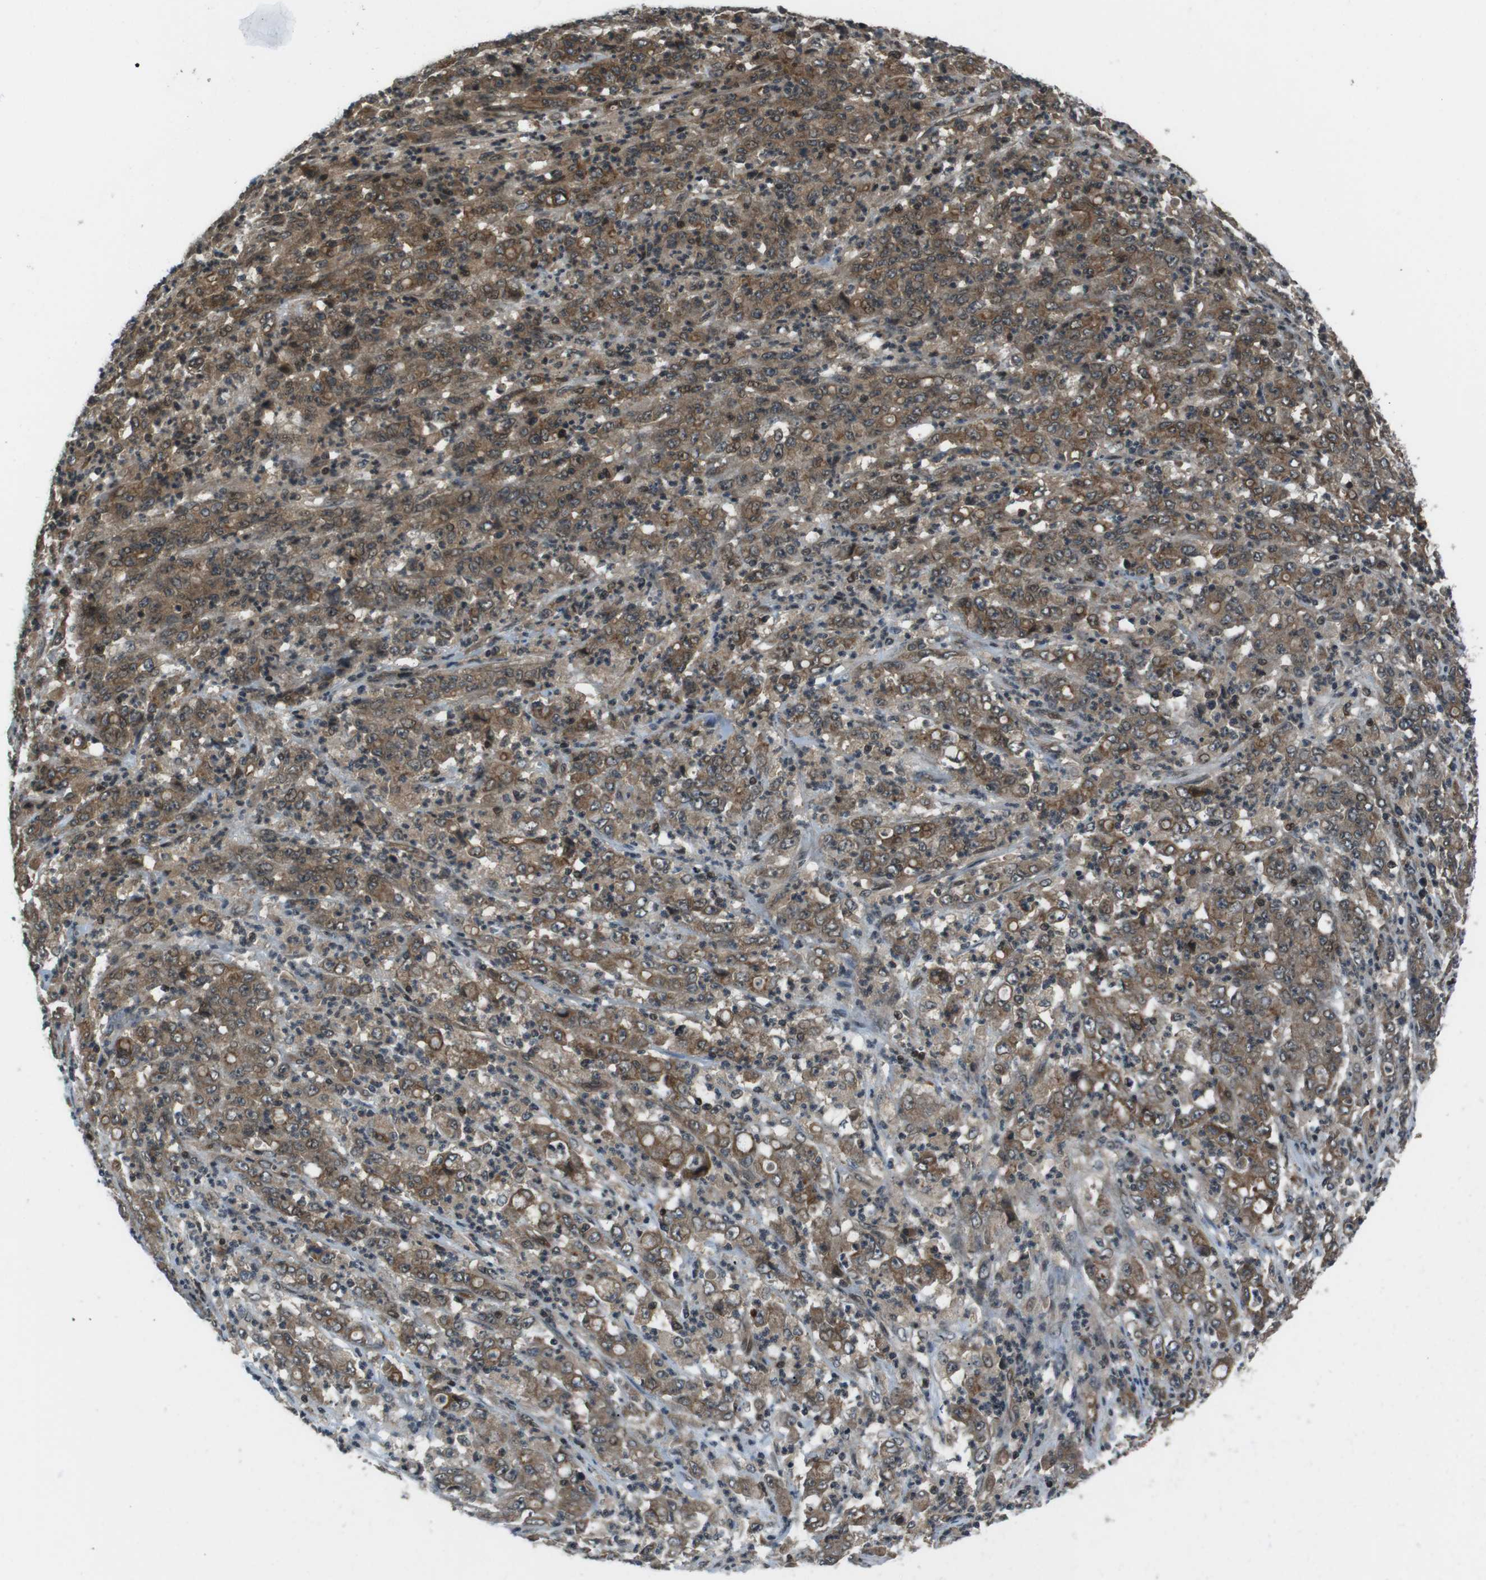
{"staining": {"intensity": "moderate", "quantity": ">75%", "location": "cytoplasmic/membranous,nuclear"}, "tissue": "stomach cancer", "cell_type": "Tumor cells", "image_type": "cancer", "snomed": [{"axis": "morphology", "description": "Adenocarcinoma, NOS"}, {"axis": "topography", "description": "Stomach, lower"}], "caption": "Human stomach cancer stained with a brown dye shows moderate cytoplasmic/membranous and nuclear positive staining in approximately >75% of tumor cells.", "gene": "TIAM2", "patient": {"sex": "female", "age": 71}}